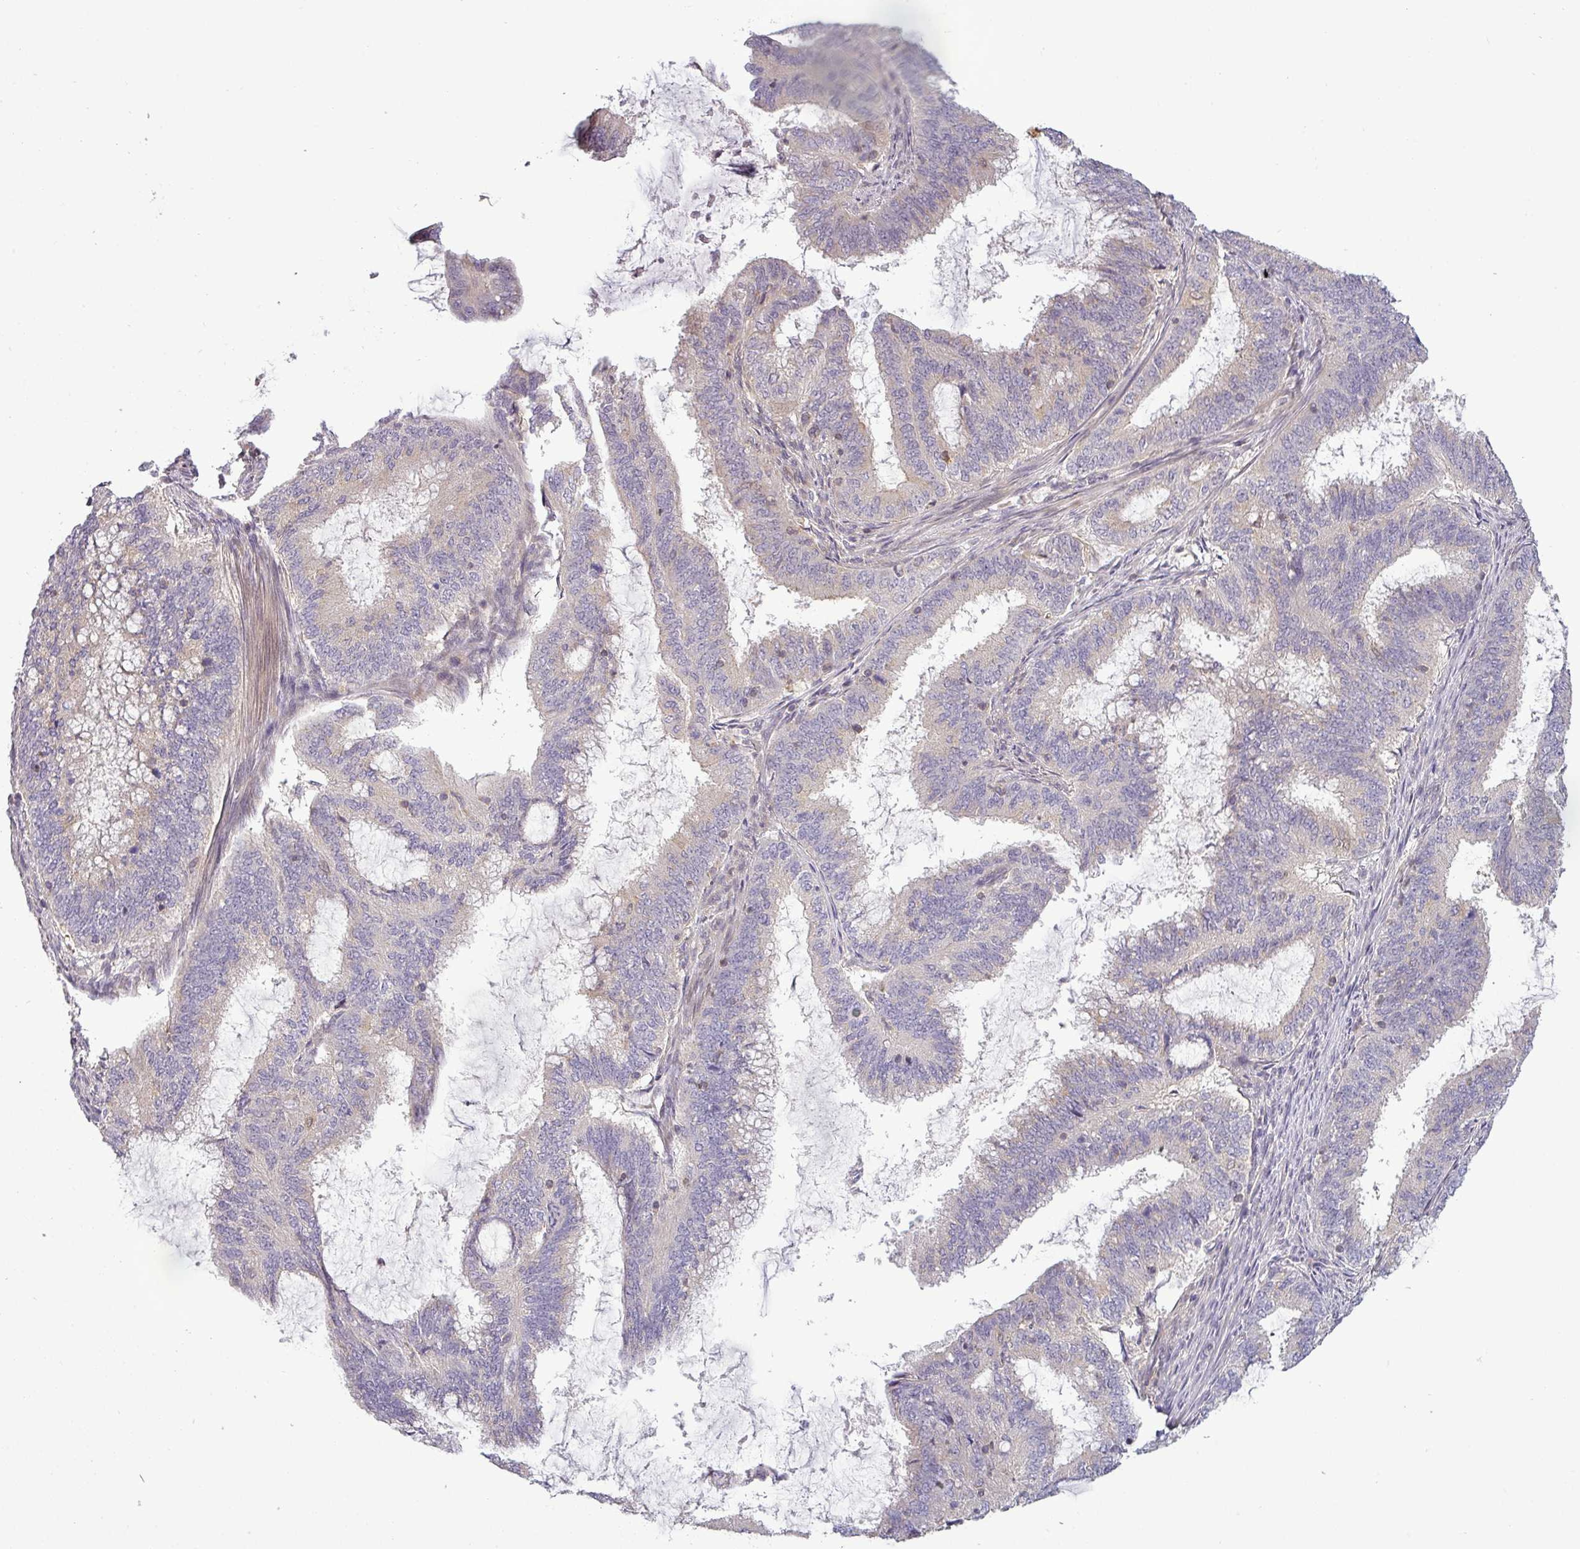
{"staining": {"intensity": "negative", "quantity": "none", "location": "none"}, "tissue": "endometrial cancer", "cell_type": "Tumor cells", "image_type": "cancer", "snomed": [{"axis": "morphology", "description": "Adenocarcinoma, NOS"}, {"axis": "topography", "description": "Endometrium"}], "caption": "The immunohistochemistry micrograph has no significant staining in tumor cells of endometrial adenocarcinoma tissue.", "gene": "NIN", "patient": {"sex": "female", "age": 51}}